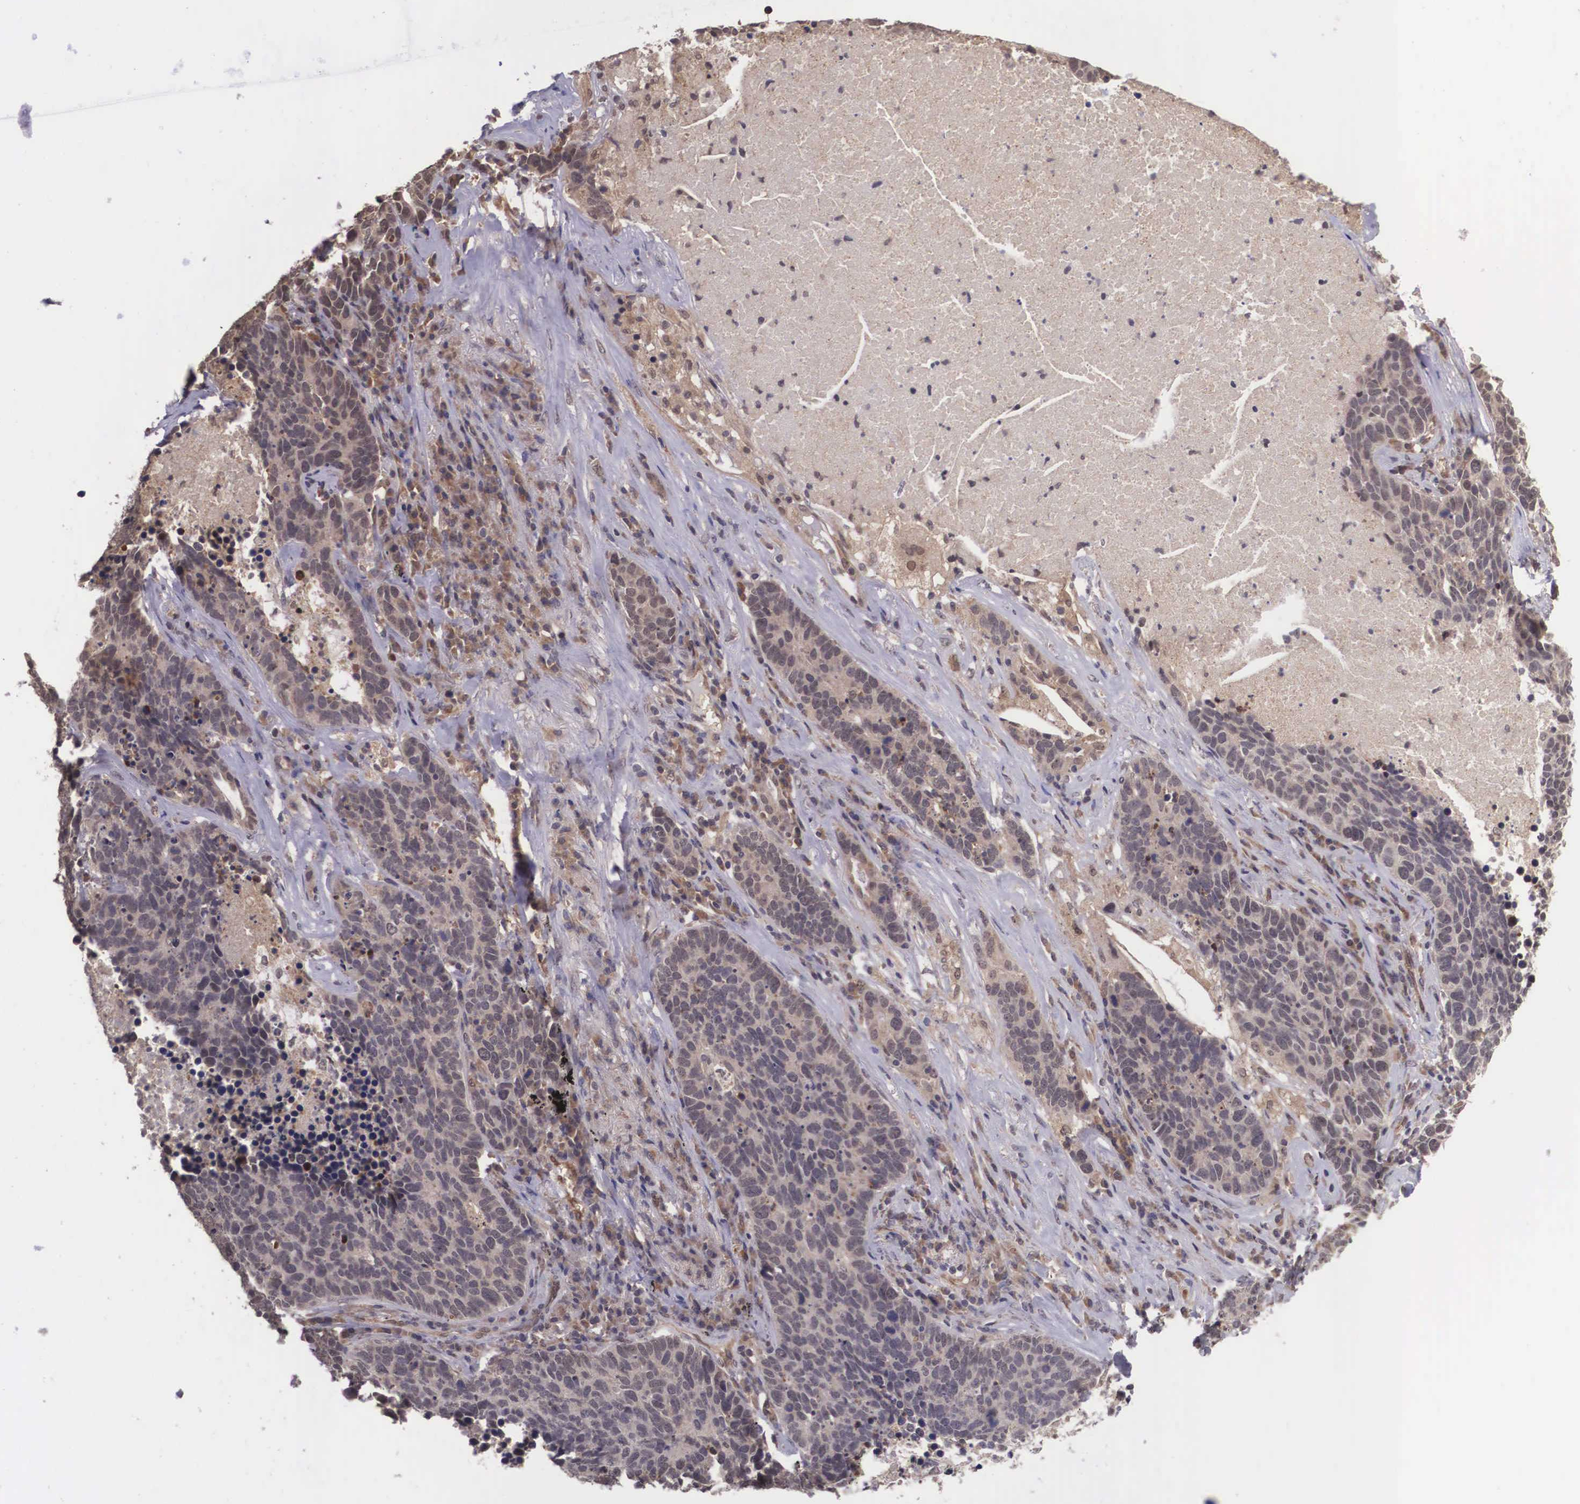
{"staining": {"intensity": "weak", "quantity": ">75%", "location": "cytoplasmic/membranous"}, "tissue": "lung cancer", "cell_type": "Tumor cells", "image_type": "cancer", "snomed": [{"axis": "morphology", "description": "Neoplasm, malignant, NOS"}, {"axis": "topography", "description": "Lung"}], "caption": "DAB immunohistochemical staining of lung cancer reveals weak cytoplasmic/membranous protein positivity in about >75% of tumor cells.", "gene": "VASH1", "patient": {"sex": "female", "age": 75}}